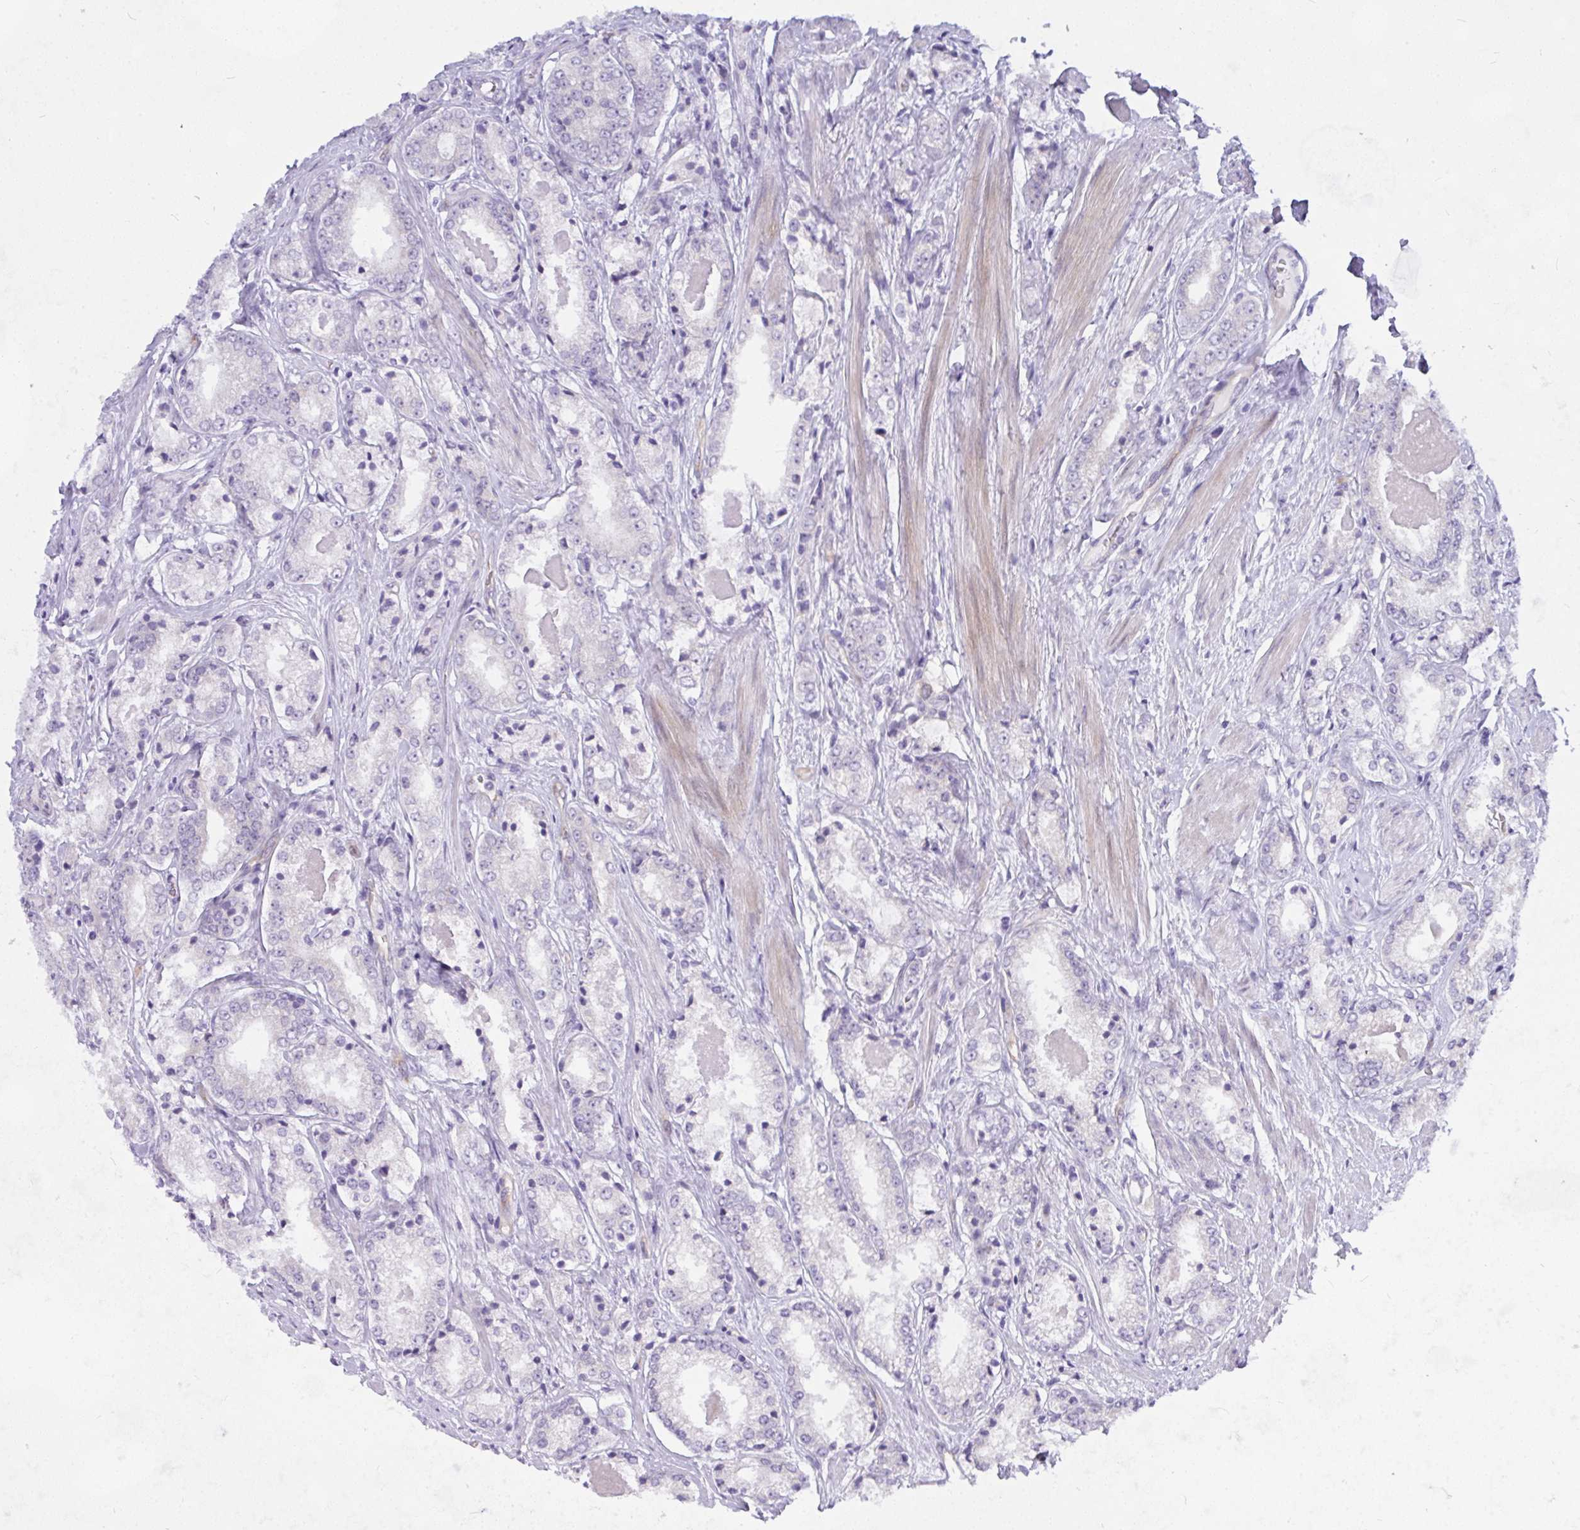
{"staining": {"intensity": "negative", "quantity": "none", "location": "none"}, "tissue": "prostate cancer", "cell_type": "Tumor cells", "image_type": "cancer", "snomed": [{"axis": "morphology", "description": "Adenocarcinoma, NOS"}, {"axis": "morphology", "description": "Adenocarcinoma, Low grade"}, {"axis": "topography", "description": "Prostate"}], "caption": "This is an immunohistochemistry histopathology image of prostate cancer (adenocarcinoma (low-grade)). There is no staining in tumor cells.", "gene": "NFXL1", "patient": {"sex": "male", "age": 68}}